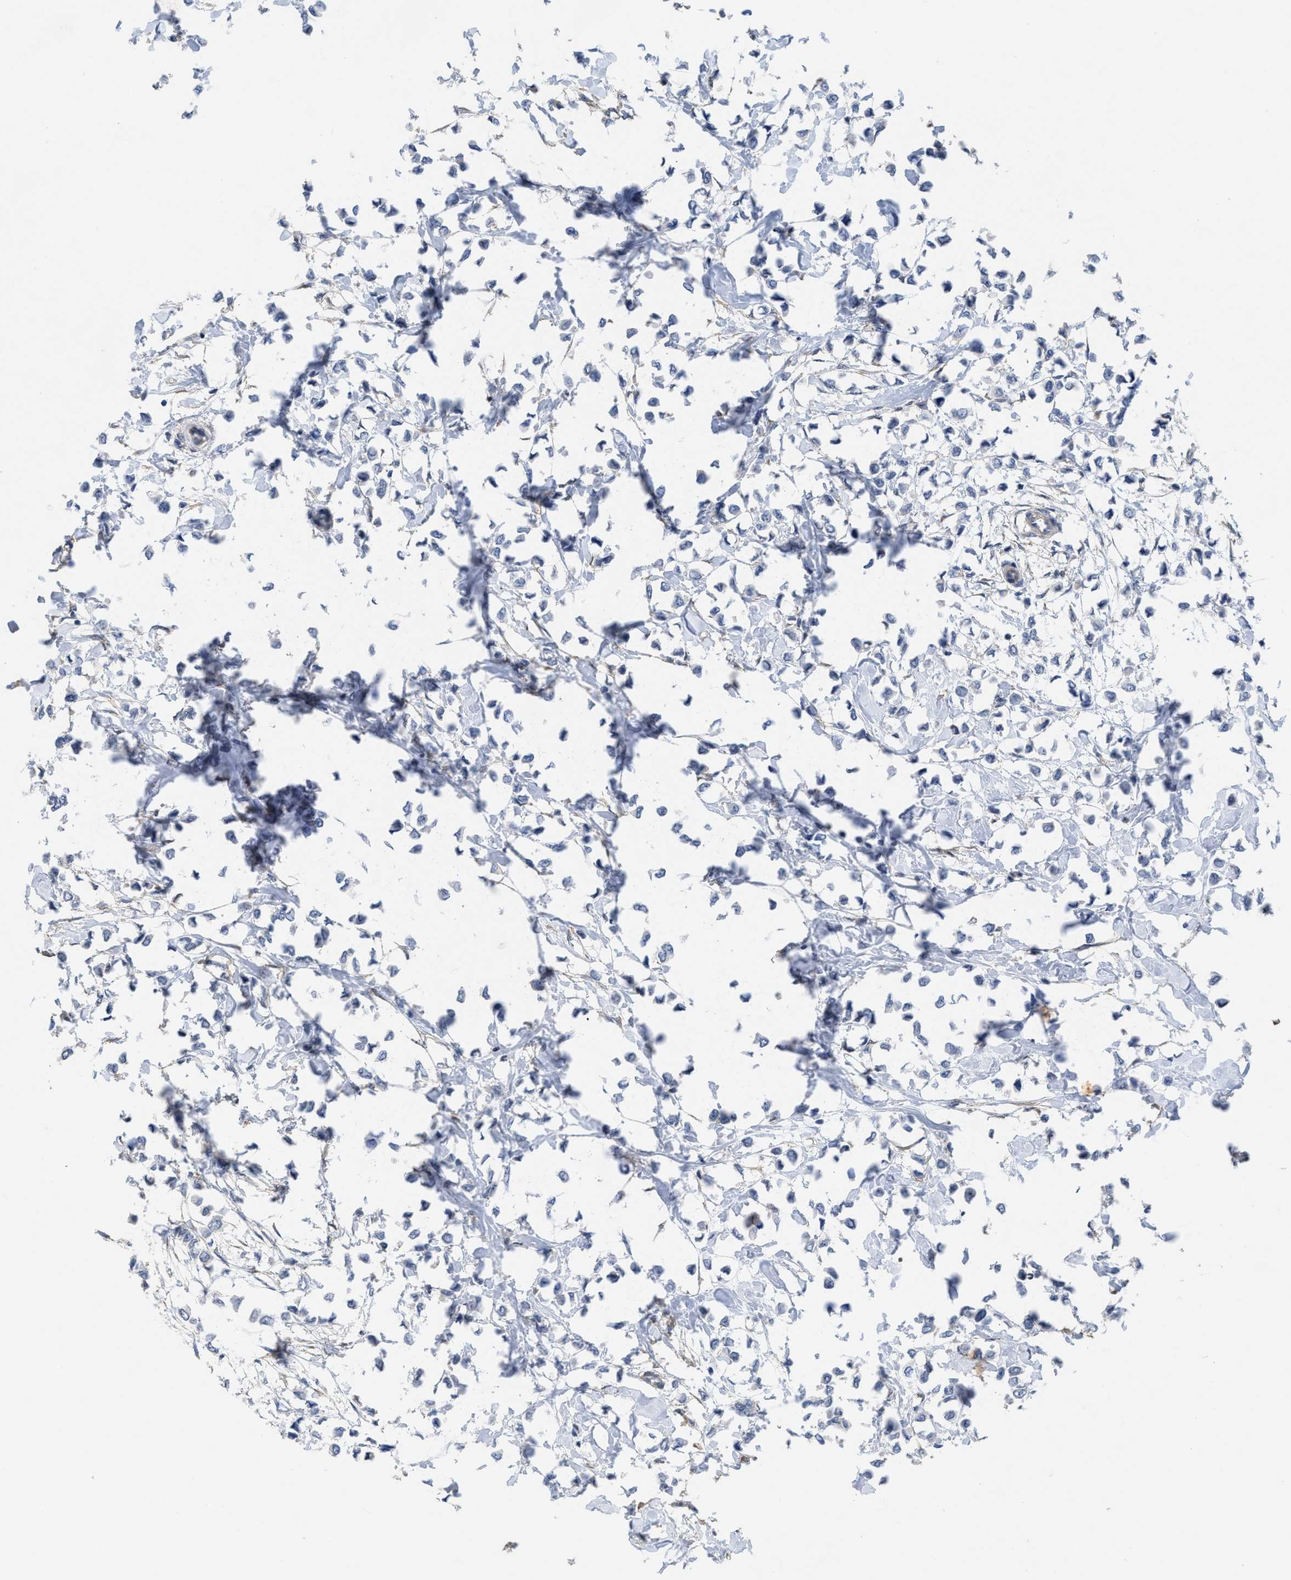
{"staining": {"intensity": "negative", "quantity": "none", "location": "none"}, "tissue": "breast cancer", "cell_type": "Tumor cells", "image_type": "cancer", "snomed": [{"axis": "morphology", "description": "Lobular carcinoma"}, {"axis": "topography", "description": "Breast"}], "caption": "Tumor cells are negative for protein expression in human breast lobular carcinoma. The staining was performed using DAB to visualize the protein expression in brown, while the nuclei were stained in blue with hematoxylin (Magnification: 20x).", "gene": "TMEM131", "patient": {"sex": "female", "age": 51}}